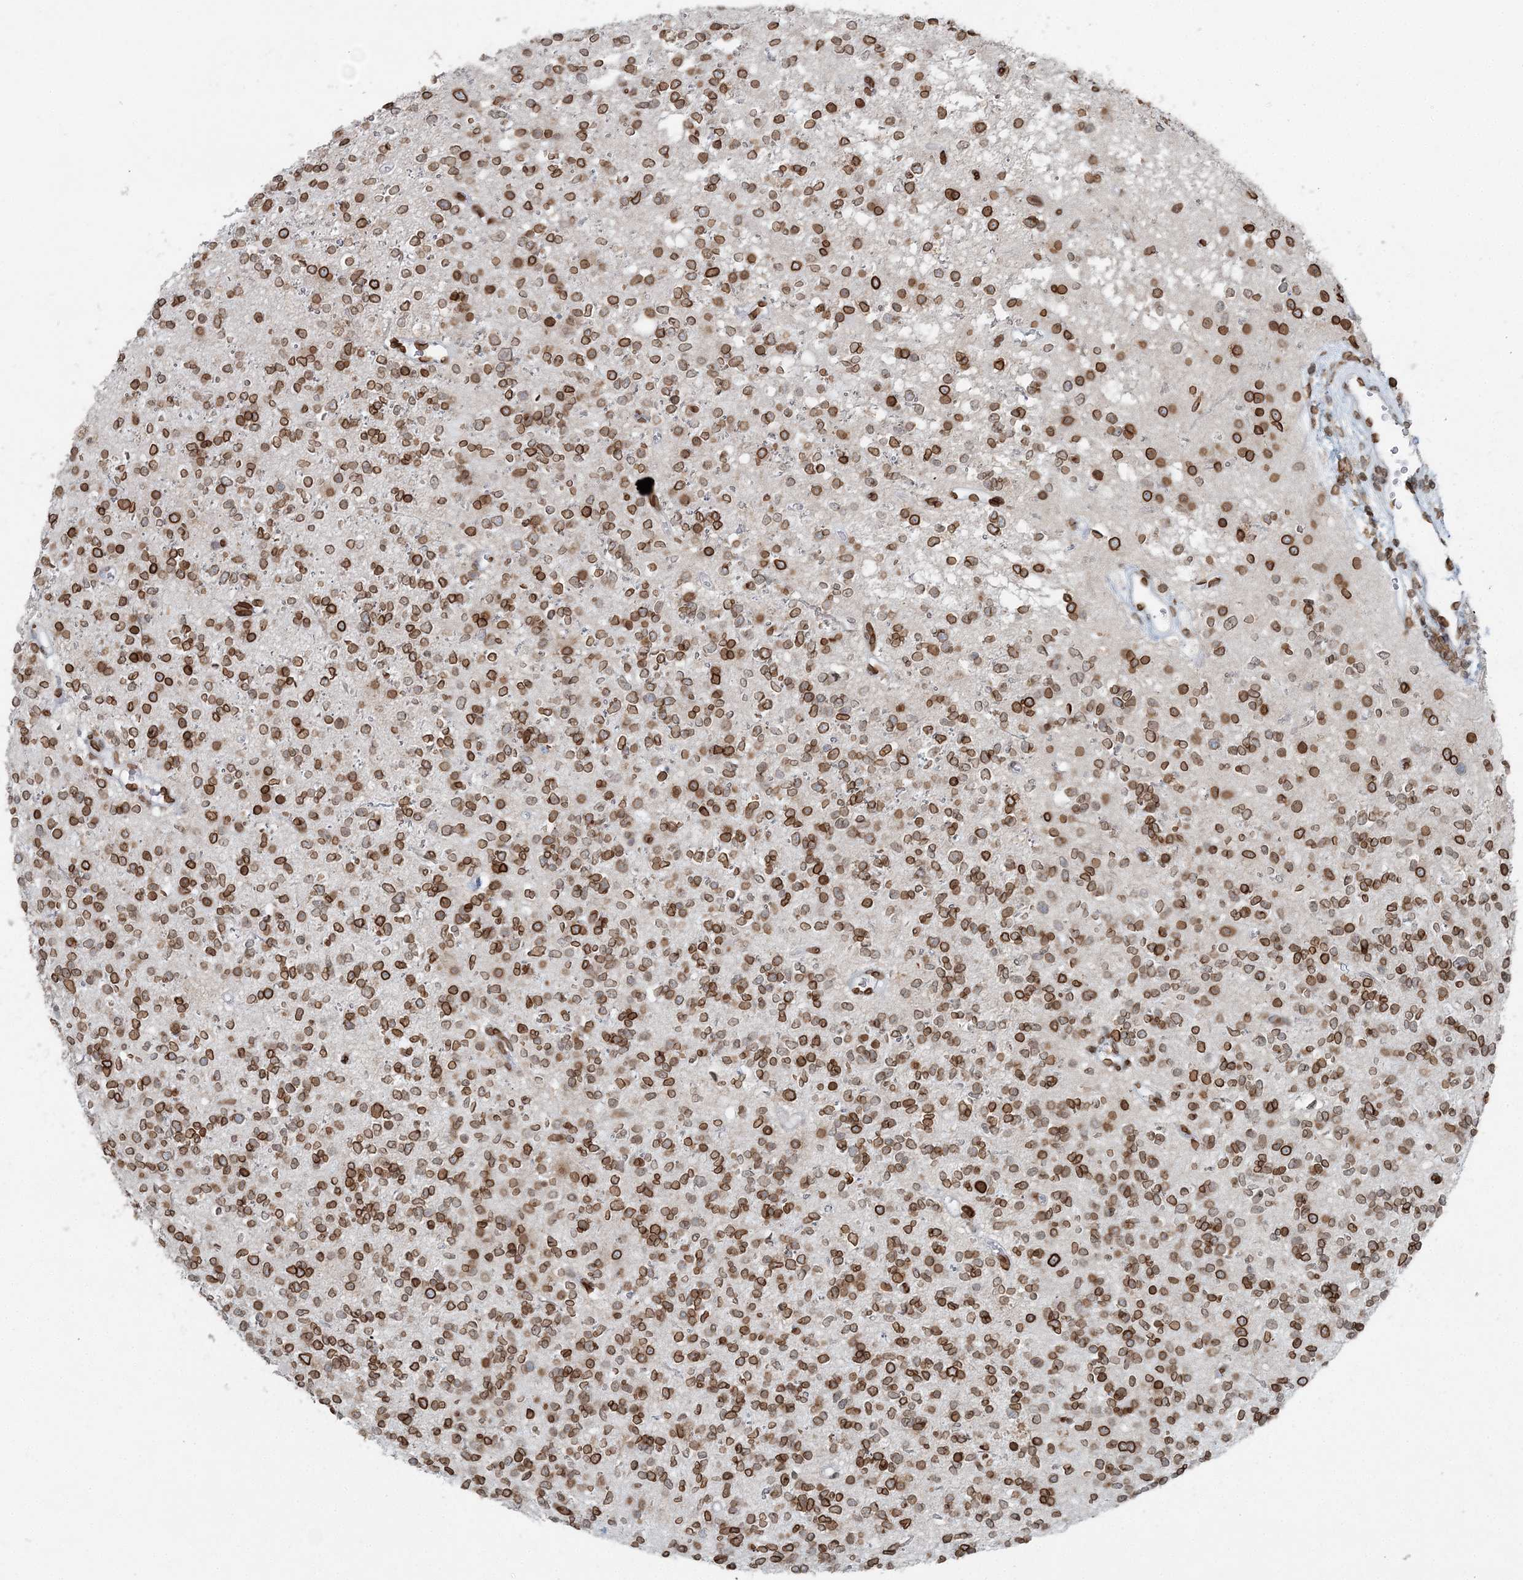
{"staining": {"intensity": "moderate", "quantity": ">75%", "location": "cytoplasmic/membranous,nuclear"}, "tissue": "glioma", "cell_type": "Tumor cells", "image_type": "cancer", "snomed": [{"axis": "morphology", "description": "Glioma, malignant, High grade"}, {"axis": "topography", "description": "Brain"}], "caption": "Immunohistochemistry (IHC) (DAB (3,3'-diaminobenzidine)) staining of human malignant glioma (high-grade) shows moderate cytoplasmic/membranous and nuclear protein expression in approximately >75% of tumor cells.", "gene": "GJD4", "patient": {"sex": "male", "age": 34}}